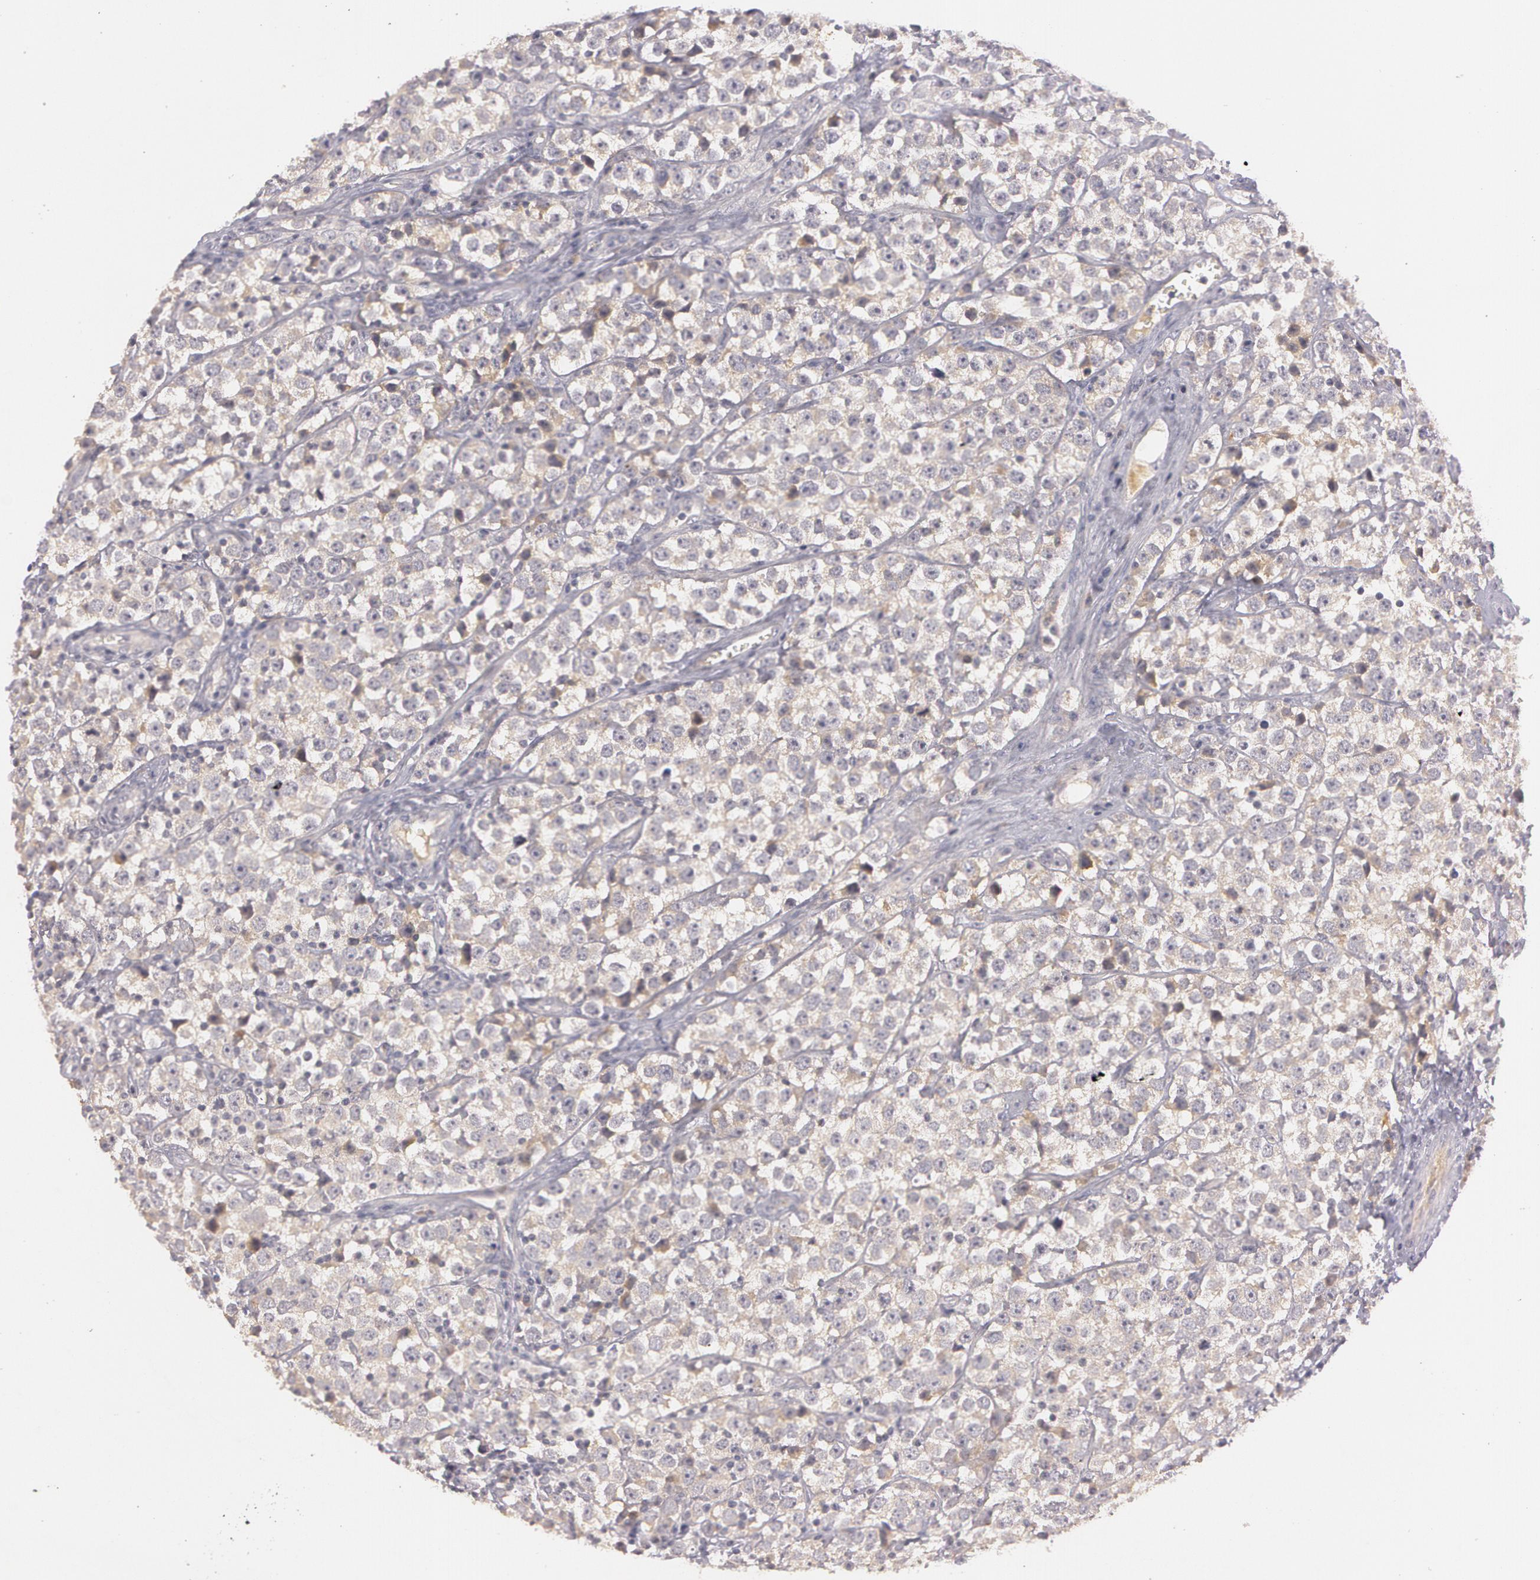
{"staining": {"intensity": "weak", "quantity": ">75%", "location": "cytoplasmic/membranous"}, "tissue": "testis cancer", "cell_type": "Tumor cells", "image_type": "cancer", "snomed": [{"axis": "morphology", "description": "Seminoma, NOS"}, {"axis": "topography", "description": "Testis"}], "caption": "A high-resolution micrograph shows IHC staining of seminoma (testis), which reveals weak cytoplasmic/membranous positivity in approximately >75% of tumor cells.", "gene": "MXRA5", "patient": {"sex": "male", "age": 25}}